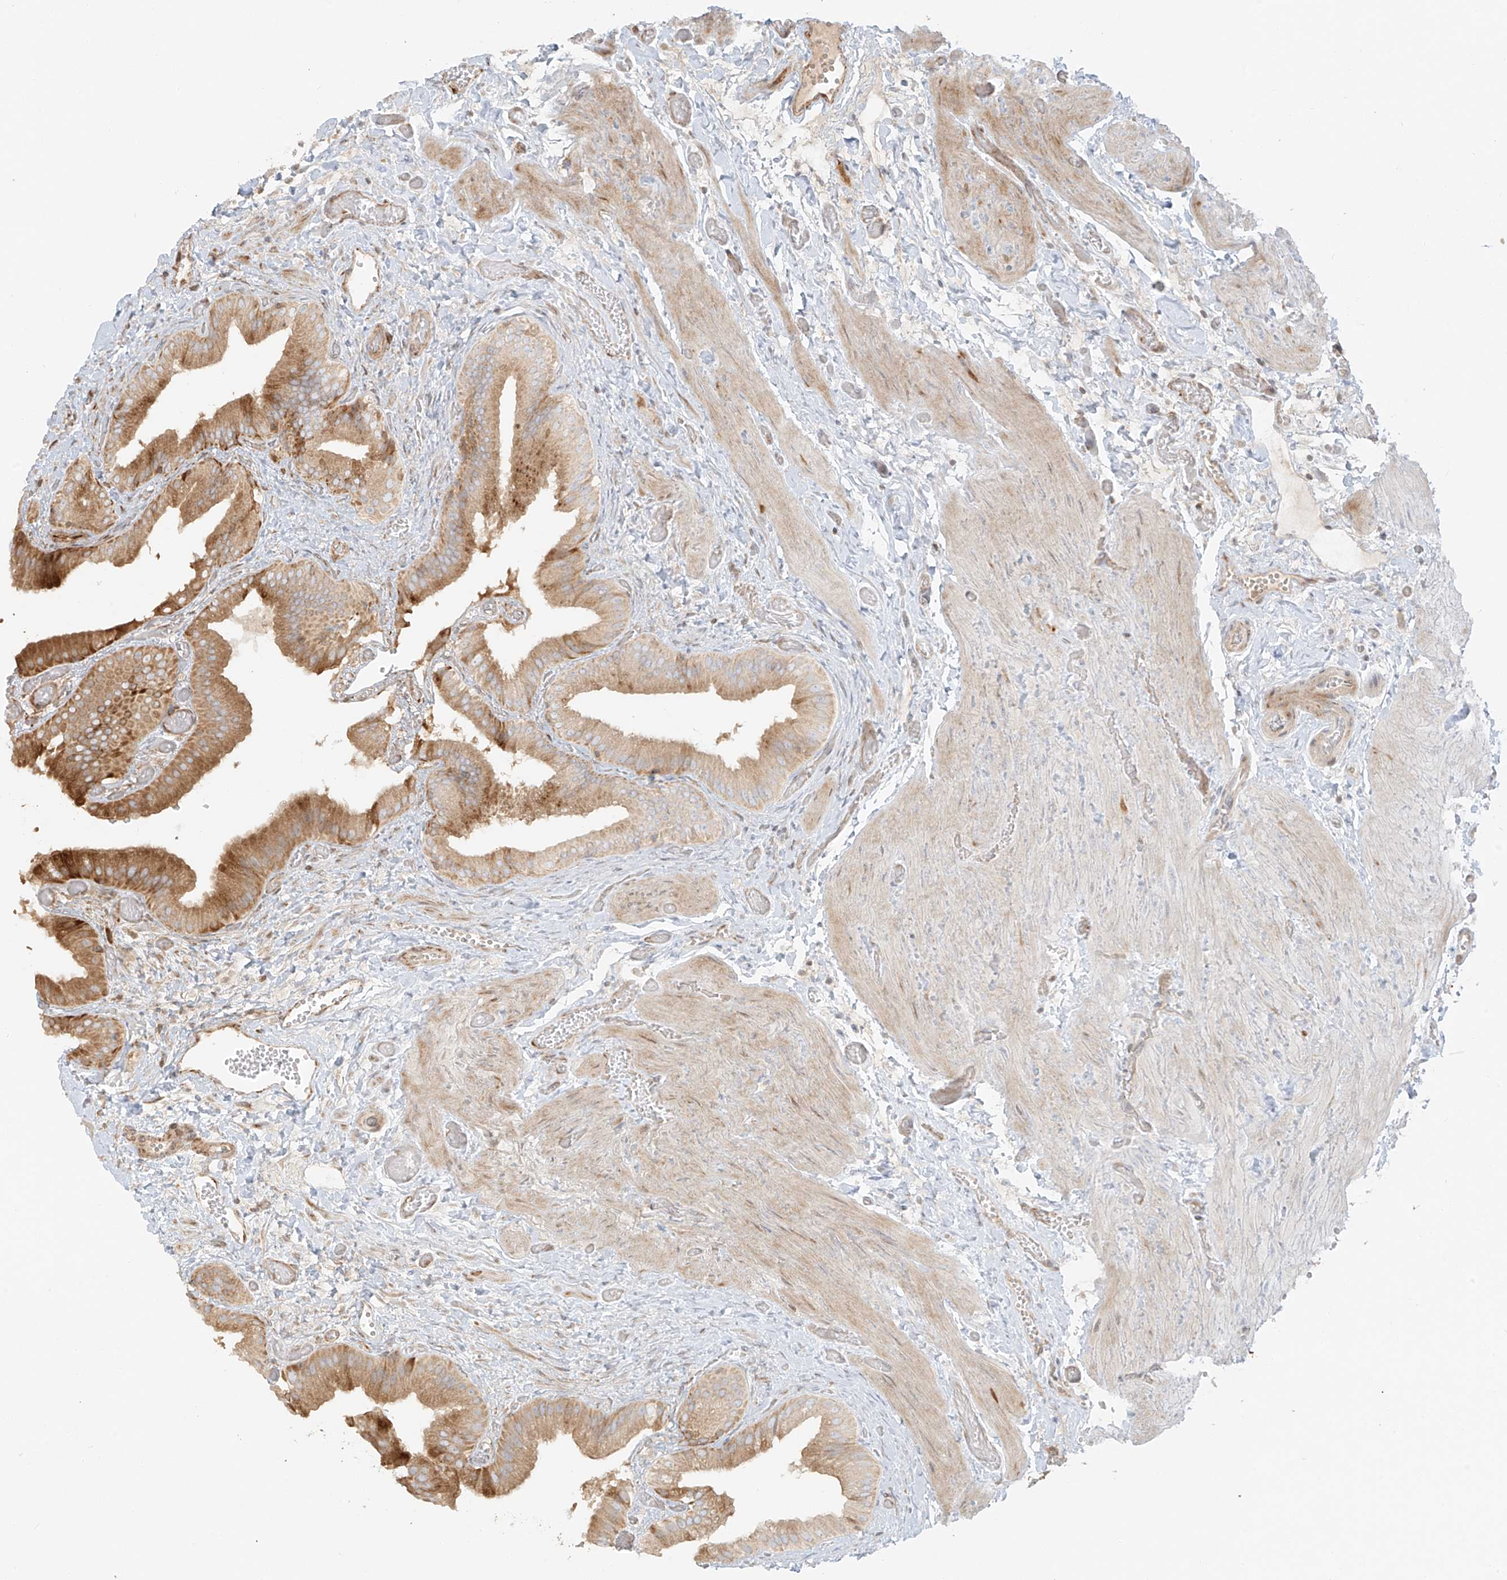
{"staining": {"intensity": "strong", "quantity": ">75%", "location": "cytoplasmic/membranous"}, "tissue": "gallbladder", "cell_type": "Glandular cells", "image_type": "normal", "snomed": [{"axis": "morphology", "description": "Normal tissue, NOS"}, {"axis": "topography", "description": "Gallbladder"}], "caption": "Glandular cells exhibit high levels of strong cytoplasmic/membranous positivity in approximately >75% of cells in unremarkable human gallbladder.", "gene": "MIPEP", "patient": {"sex": "female", "age": 64}}